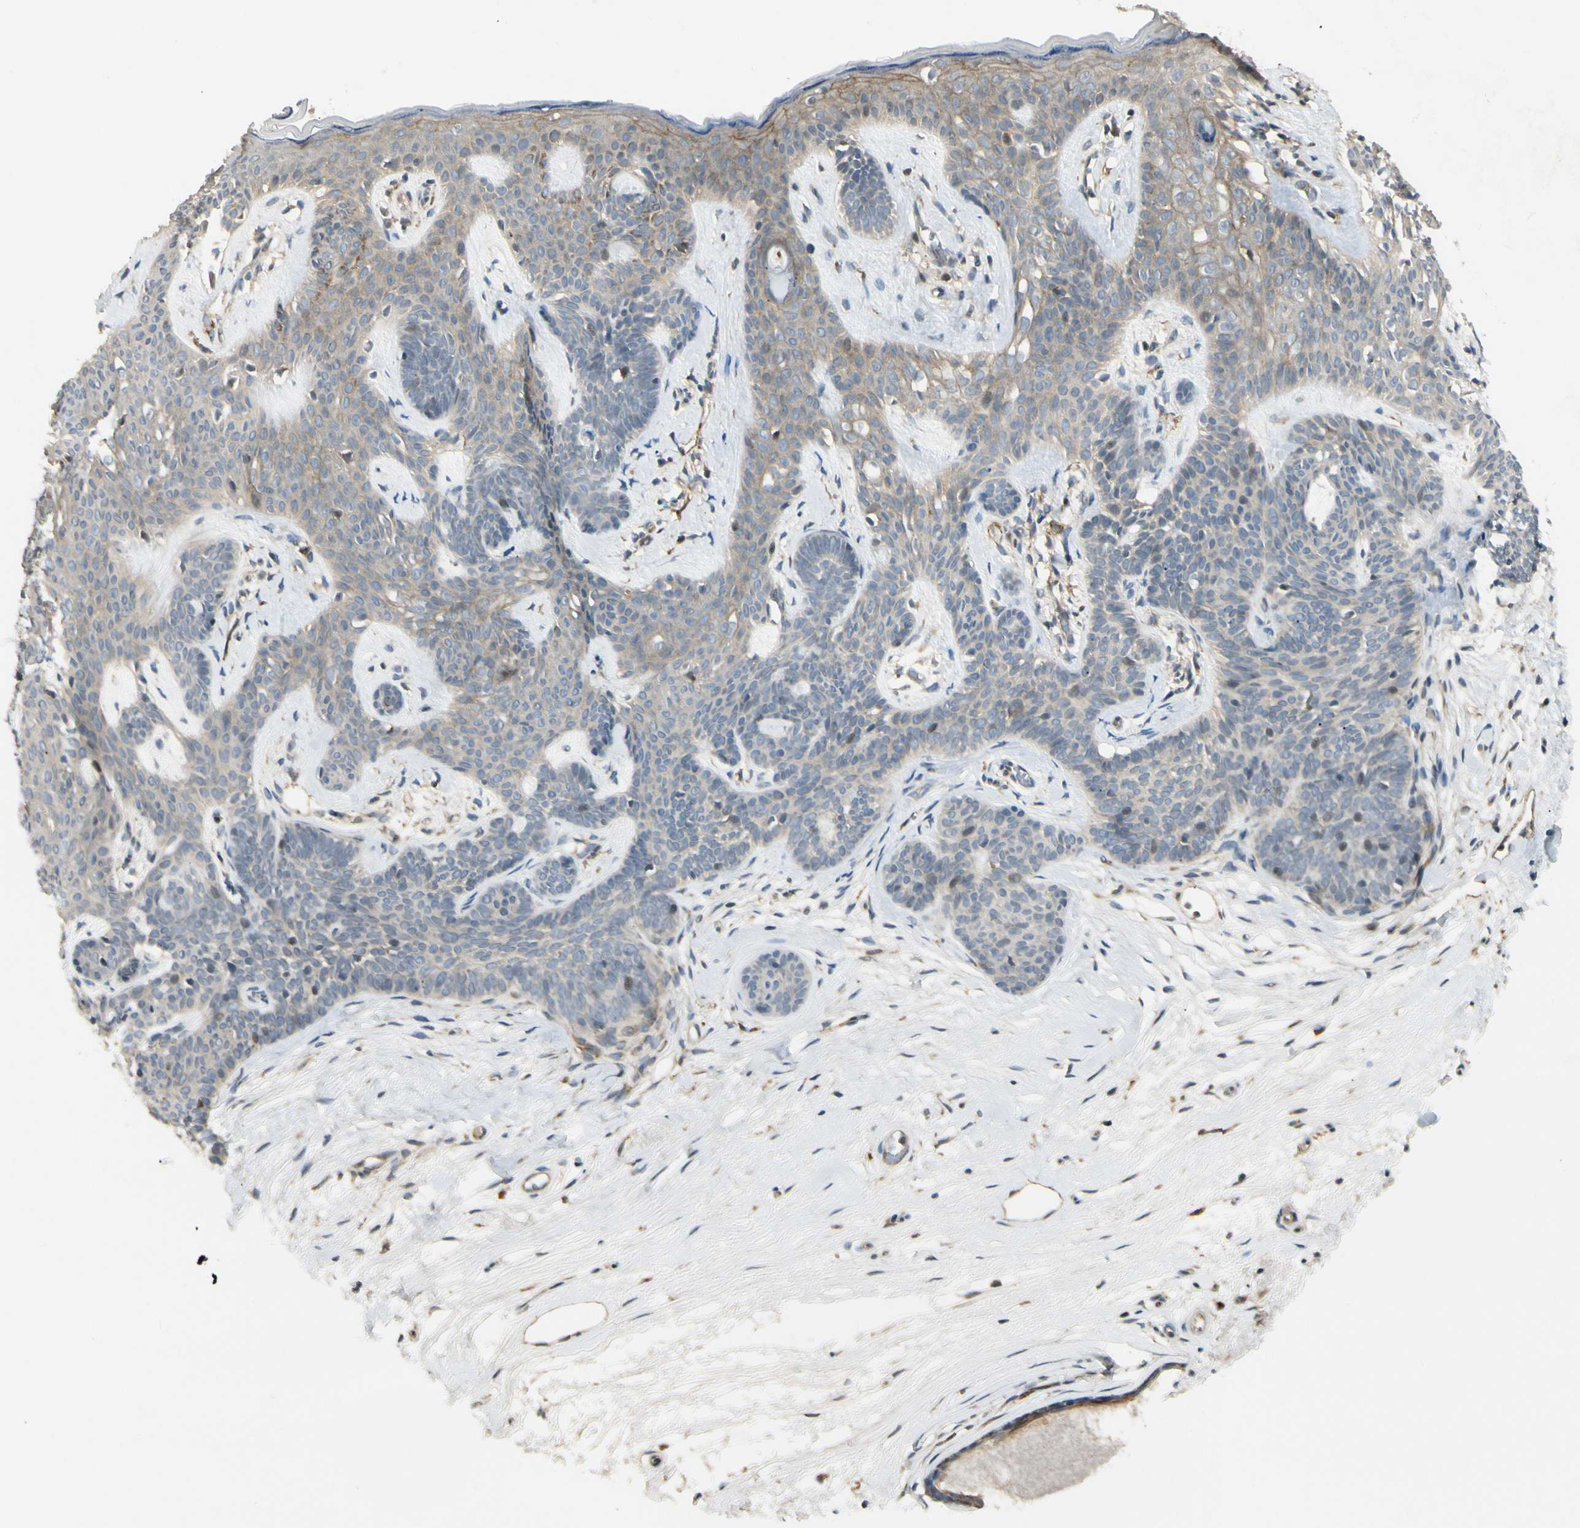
{"staining": {"intensity": "moderate", "quantity": "<25%", "location": "cytoplasmic/membranous"}, "tissue": "skin cancer", "cell_type": "Tumor cells", "image_type": "cancer", "snomed": [{"axis": "morphology", "description": "Developmental malformation"}, {"axis": "morphology", "description": "Basal cell carcinoma"}, {"axis": "topography", "description": "Skin"}], "caption": "Immunohistochemistry (DAB (3,3'-diaminobenzidine)) staining of human skin basal cell carcinoma exhibits moderate cytoplasmic/membranous protein positivity in about <25% of tumor cells. (DAB (3,3'-diaminobenzidine) IHC with brightfield microscopy, high magnification).", "gene": "FNDC3B", "patient": {"sex": "female", "age": 62}}